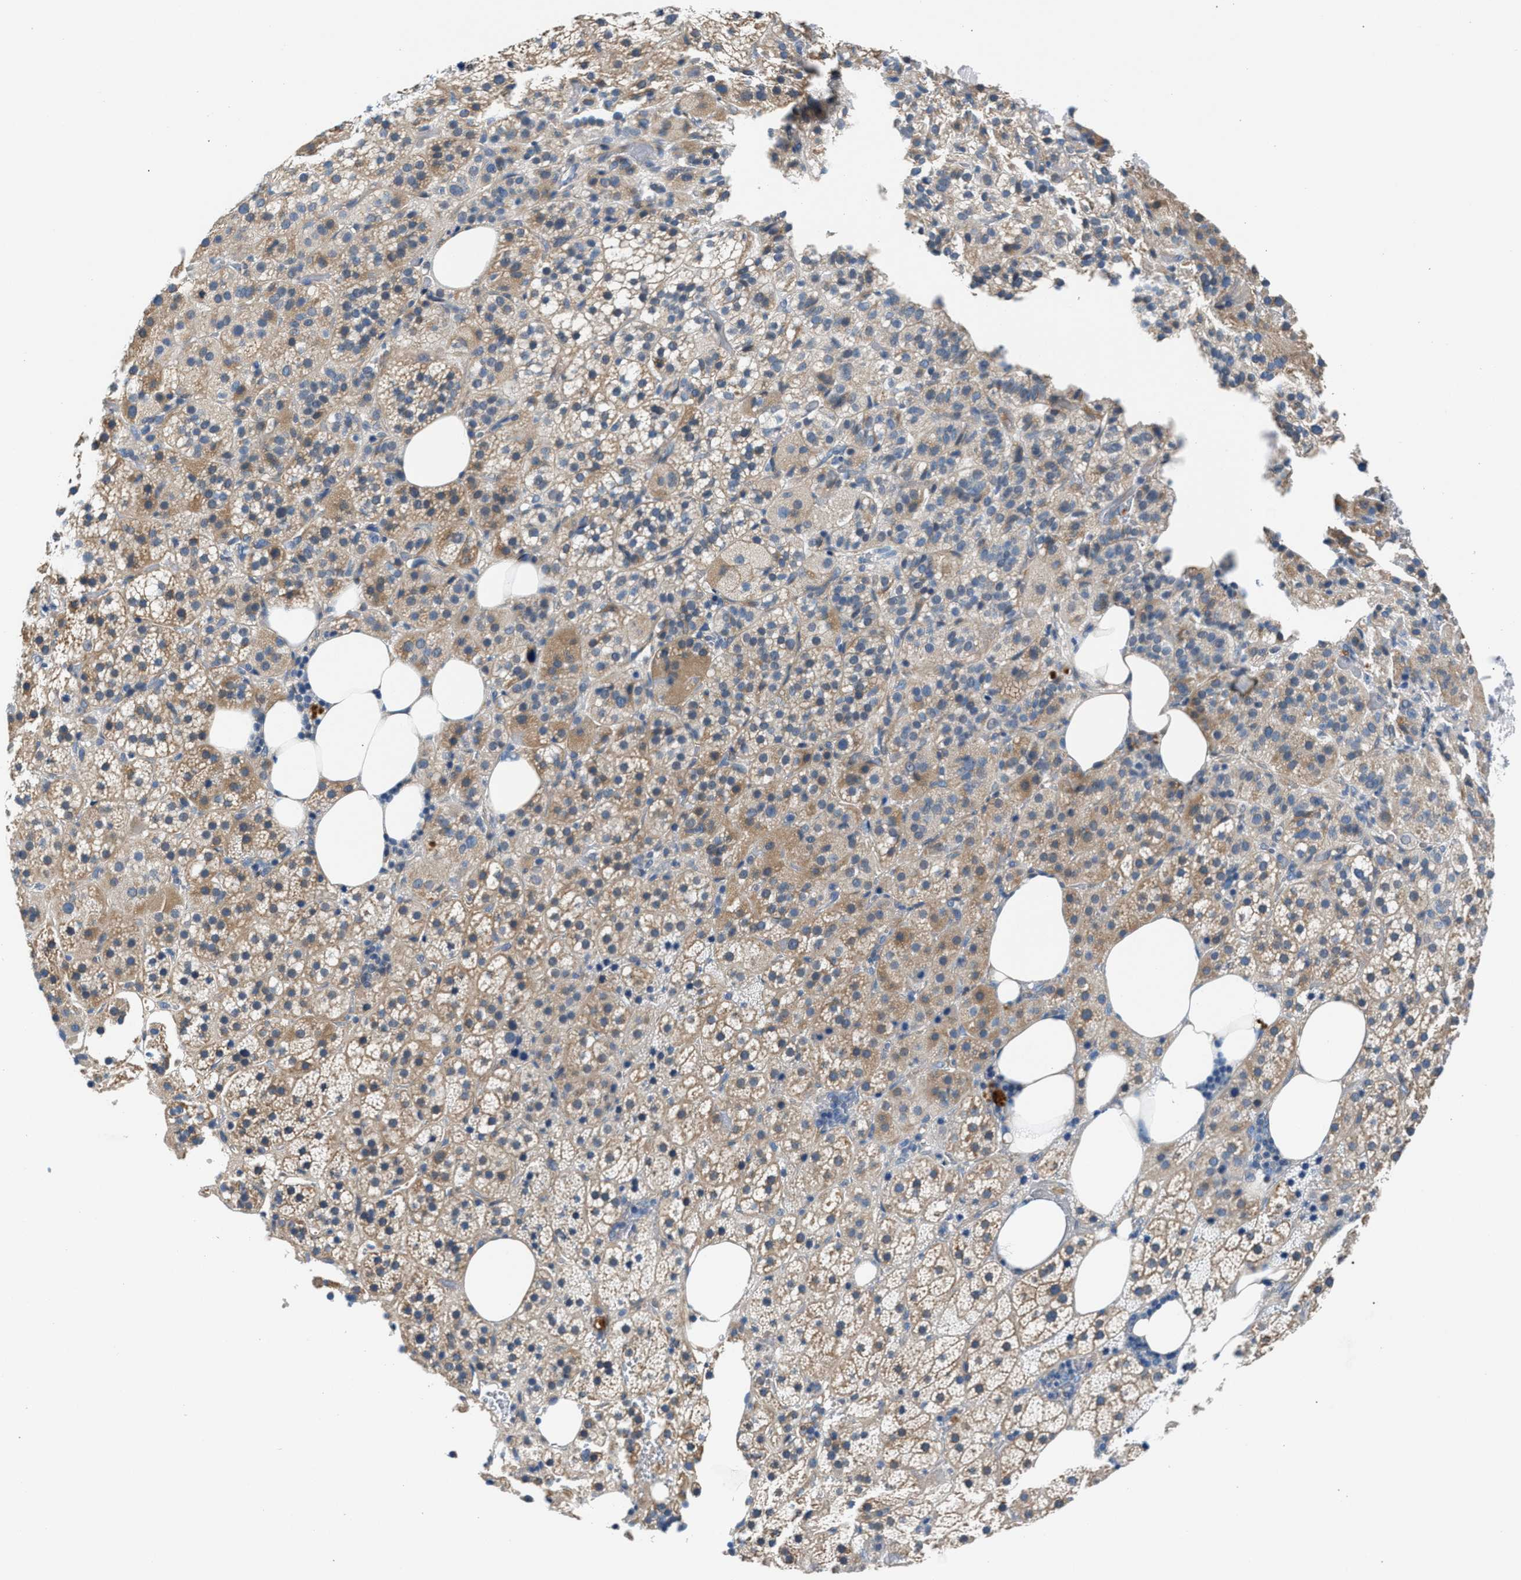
{"staining": {"intensity": "moderate", "quantity": ">75%", "location": "cytoplasmic/membranous"}, "tissue": "adrenal gland", "cell_type": "Glandular cells", "image_type": "normal", "snomed": [{"axis": "morphology", "description": "Normal tissue, NOS"}, {"axis": "topography", "description": "Adrenal gland"}], "caption": "Adrenal gland stained with DAB (3,3'-diaminobenzidine) immunohistochemistry demonstrates medium levels of moderate cytoplasmic/membranous positivity in approximately >75% of glandular cells.", "gene": "CDRT4", "patient": {"sex": "female", "age": 59}}